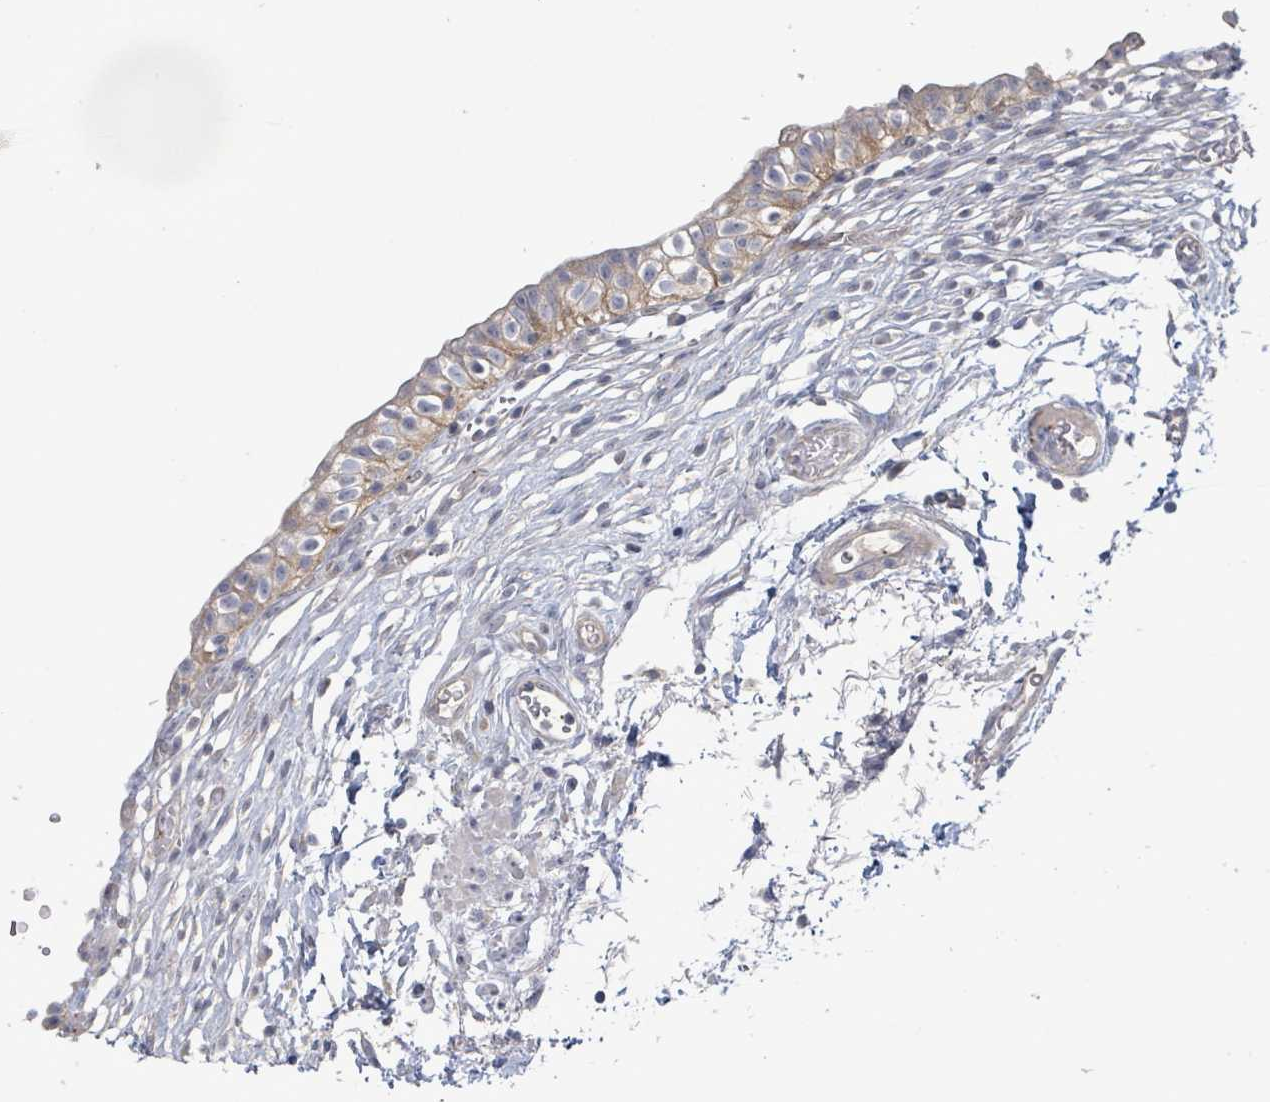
{"staining": {"intensity": "weak", "quantity": "25%-75%", "location": "cytoplasmic/membranous"}, "tissue": "urinary bladder", "cell_type": "Urothelial cells", "image_type": "normal", "snomed": [{"axis": "morphology", "description": "Normal tissue, NOS"}, {"axis": "topography", "description": "Urinary bladder"}, {"axis": "topography", "description": "Peripheral nerve tissue"}], "caption": "DAB (3,3'-diaminobenzidine) immunohistochemical staining of unremarkable human urinary bladder reveals weak cytoplasmic/membranous protein staining in approximately 25%-75% of urothelial cells.", "gene": "LILRA4", "patient": {"sex": "male", "age": 55}}